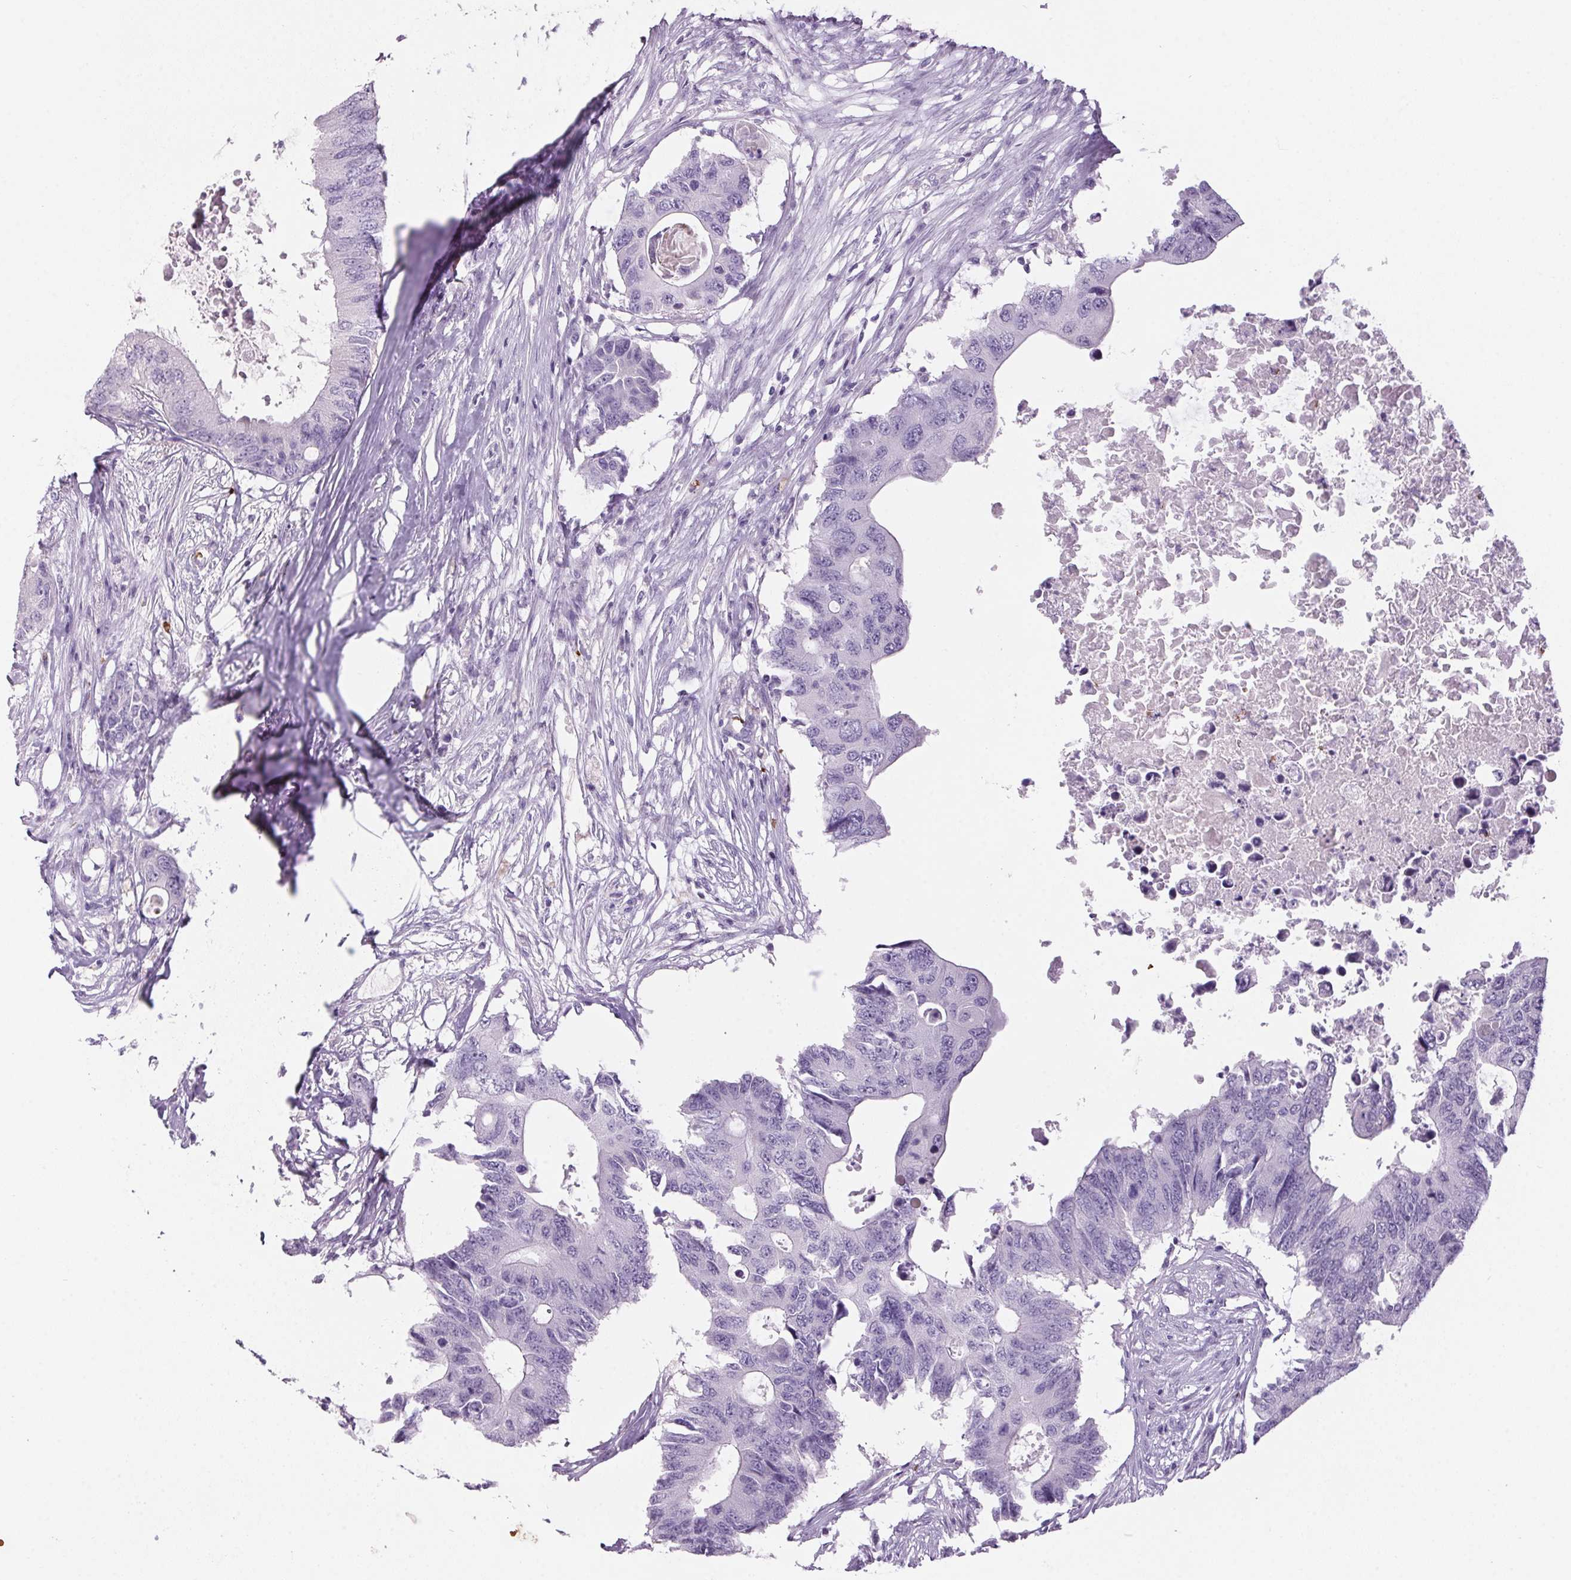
{"staining": {"intensity": "negative", "quantity": "none", "location": "none"}, "tissue": "colorectal cancer", "cell_type": "Tumor cells", "image_type": "cancer", "snomed": [{"axis": "morphology", "description": "Adenocarcinoma, NOS"}, {"axis": "topography", "description": "Colon"}], "caption": "The IHC histopathology image has no significant positivity in tumor cells of colorectal cancer (adenocarcinoma) tissue. (Brightfield microscopy of DAB (3,3'-diaminobenzidine) immunohistochemistry at high magnification).", "gene": "HBQ1", "patient": {"sex": "male", "age": 71}}